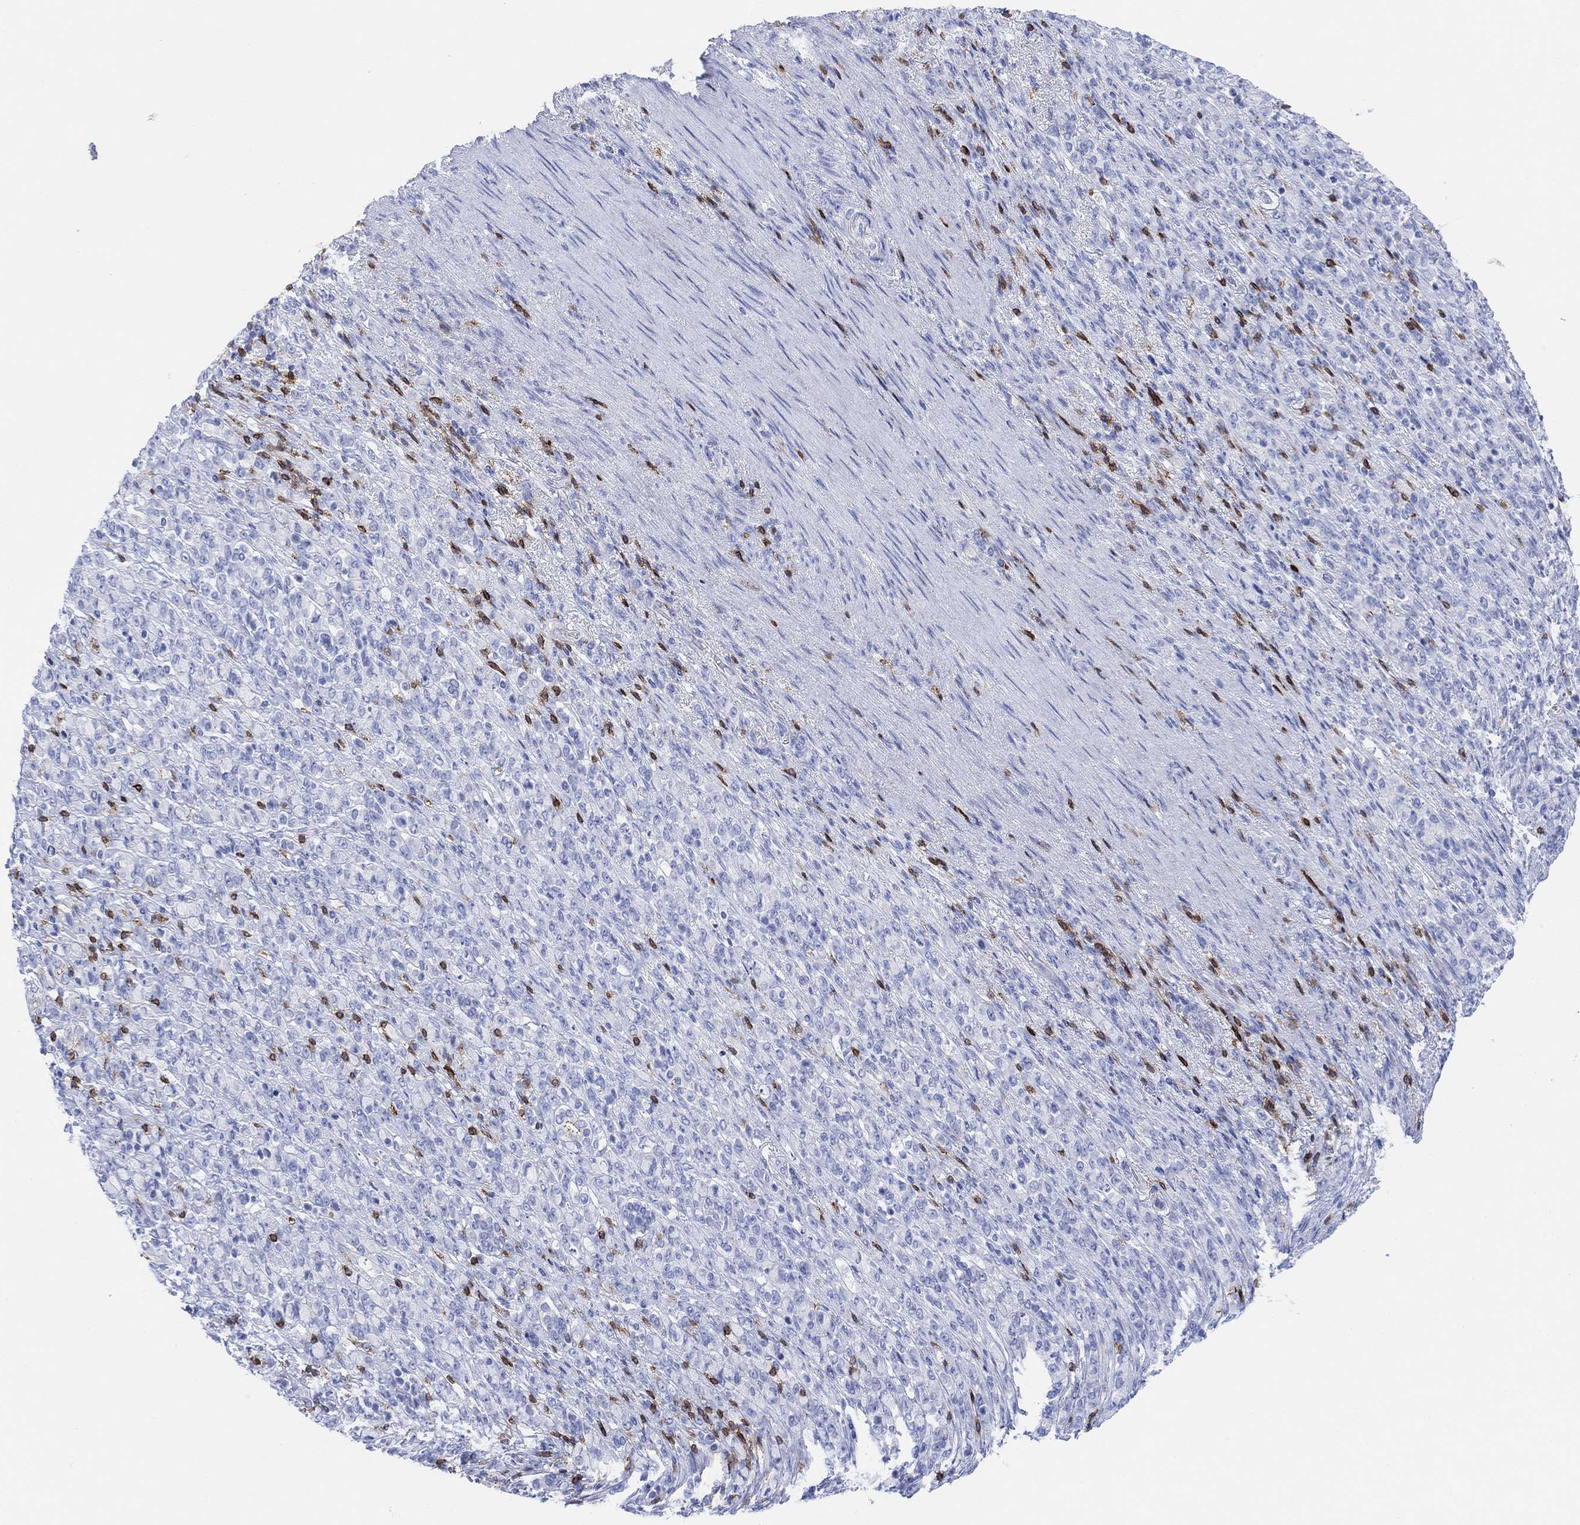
{"staining": {"intensity": "negative", "quantity": "none", "location": "none"}, "tissue": "stomach cancer", "cell_type": "Tumor cells", "image_type": "cancer", "snomed": [{"axis": "morphology", "description": "Normal tissue, NOS"}, {"axis": "morphology", "description": "Adenocarcinoma, NOS"}, {"axis": "topography", "description": "Stomach"}], "caption": "This image is of stomach adenocarcinoma stained with immunohistochemistry to label a protein in brown with the nuclei are counter-stained blue. There is no positivity in tumor cells.", "gene": "GPR65", "patient": {"sex": "female", "age": 79}}